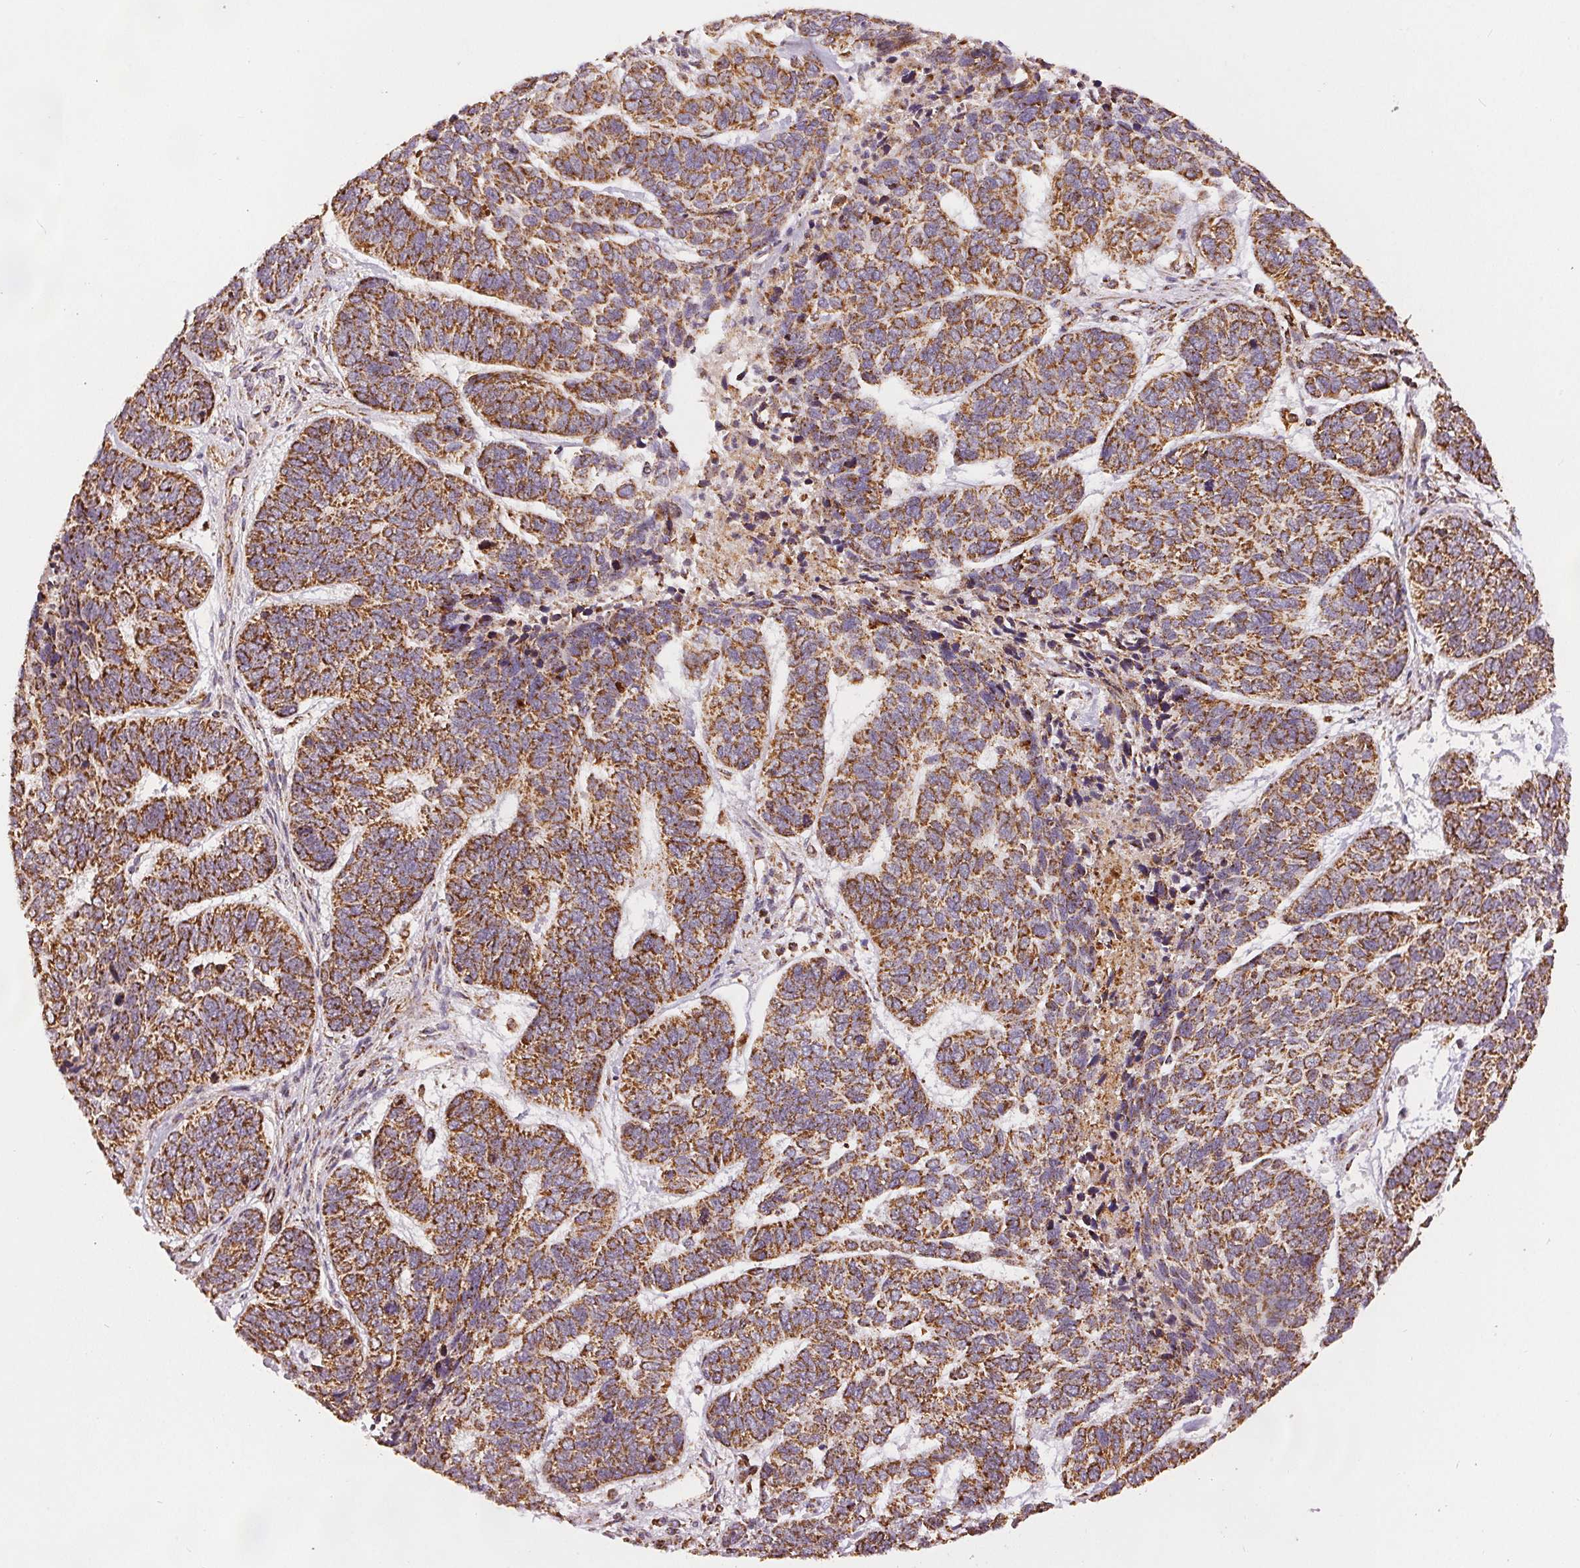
{"staining": {"intensity": "moderate", "quantity": ">75%", "location": "cytoplasmic/membranous"}, "tissue": "skin cancer", "cell_type": "Tumor cells", "image_type": "cancer", "snomed": [{"axis": "morphology", "description": "Basal cell carcinoma"}, {"axis": "topography", "description": "Skin"}], "caption": "Skin cancer stained for a protein reveals moderate cytoplasmic/membranous positivity in tumor cells. The protein is stained brown, and the nuclei are stained in blue (DAB IHC with brightfield microscopy, high magnification).", "gene": "SDHB", "patient": {"sex": "female", "age": 65}}